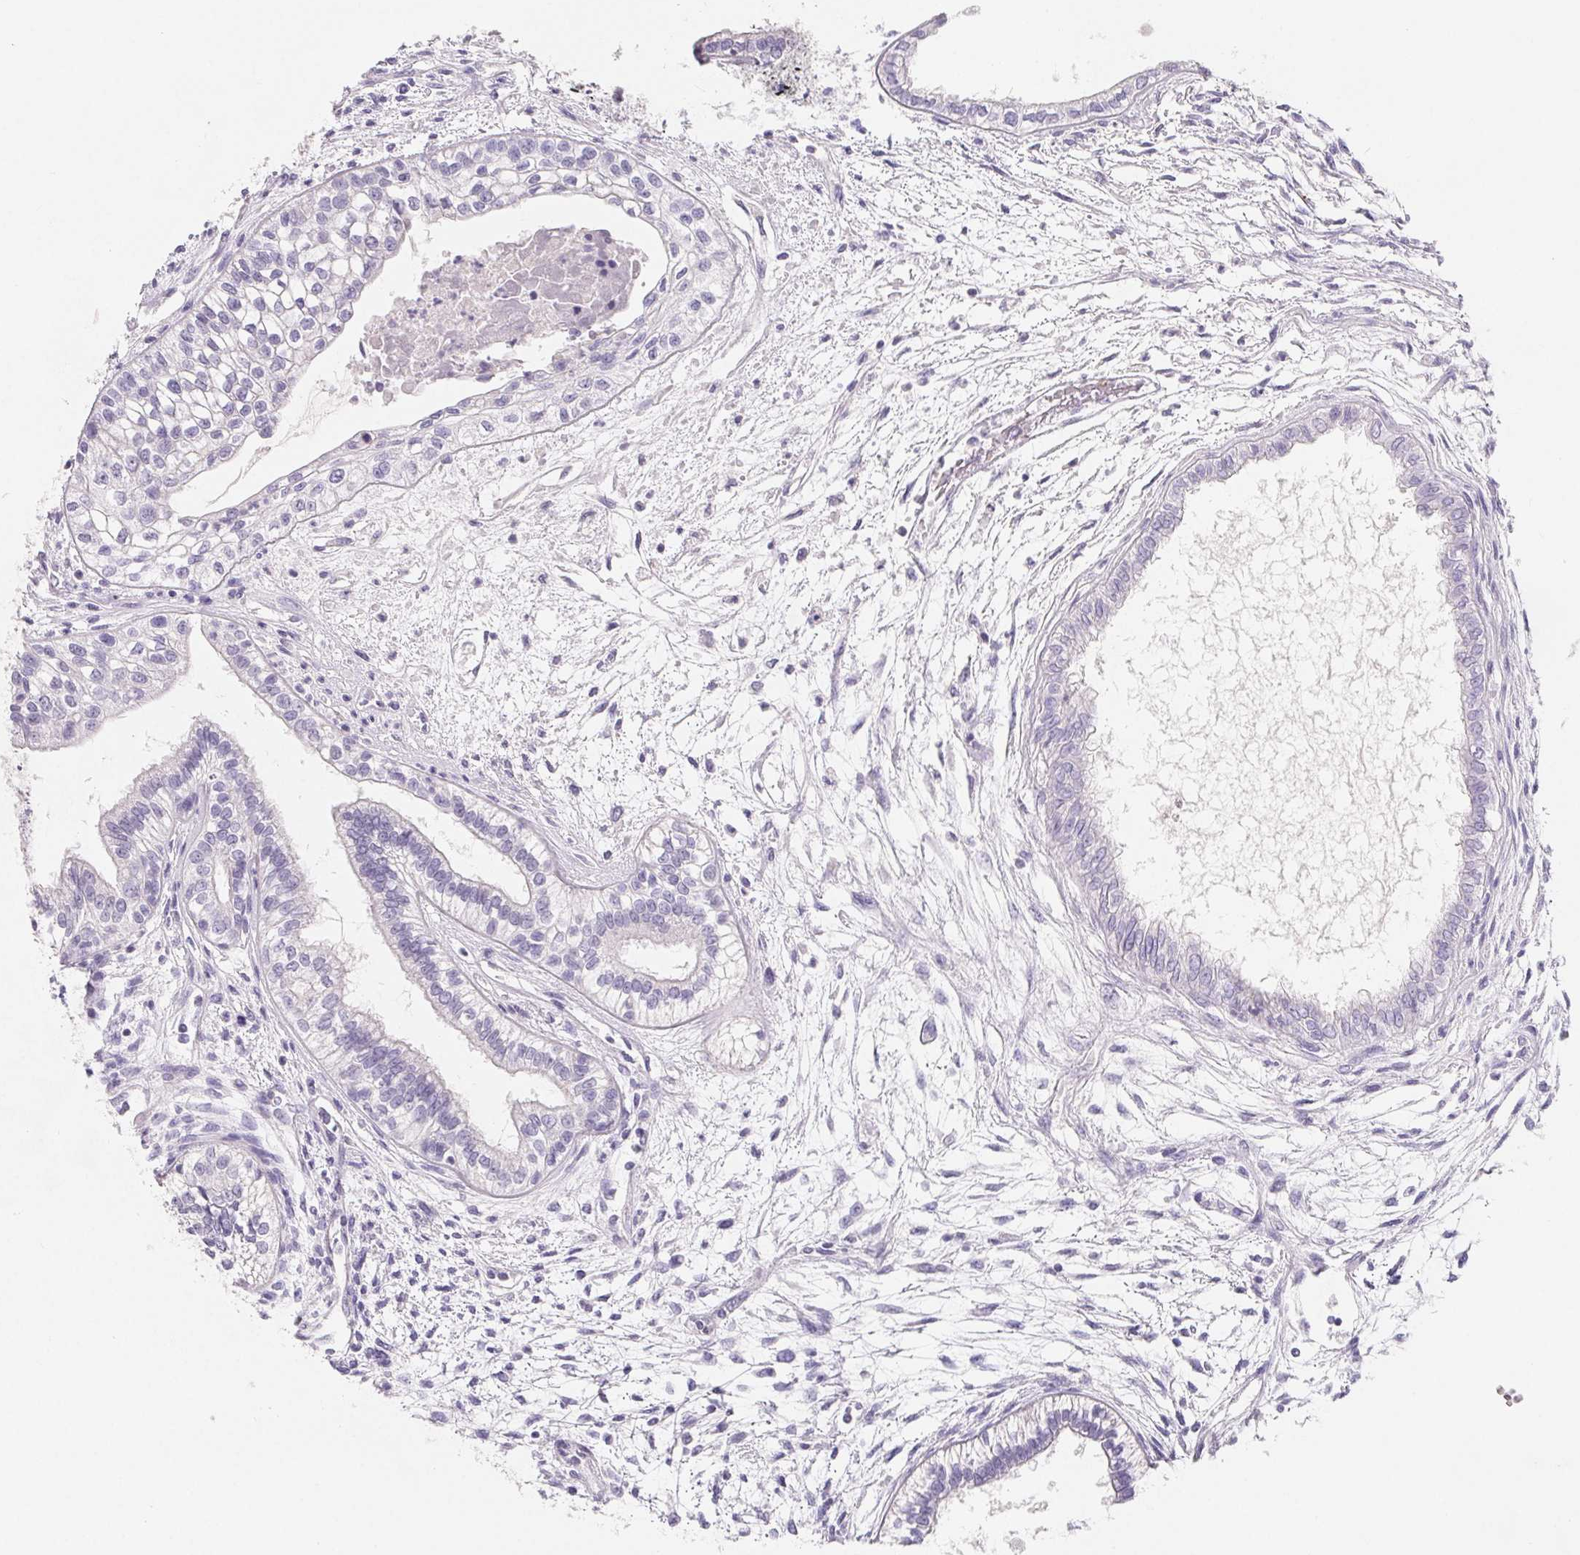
{"staining": {"intensity": "negative", "quantity": "none", "location": "none"}, "tissue": "testis cancer", "cell_type": "Tumor cells", "image_type": "cancer", "snomed": [{"axis": "morphology", "description": "Carcinoma, Embryonal, NOS"}, {"axis": "topography", "description": "Testis"}], "caption": "High power microscopy image of an immunohistochemistry histopathology image of testis embryonal carcinoma, revealing no significant expression in tumor cells.", "gene": "FDX1", "patient": {"sex": "male", "age": 37}}